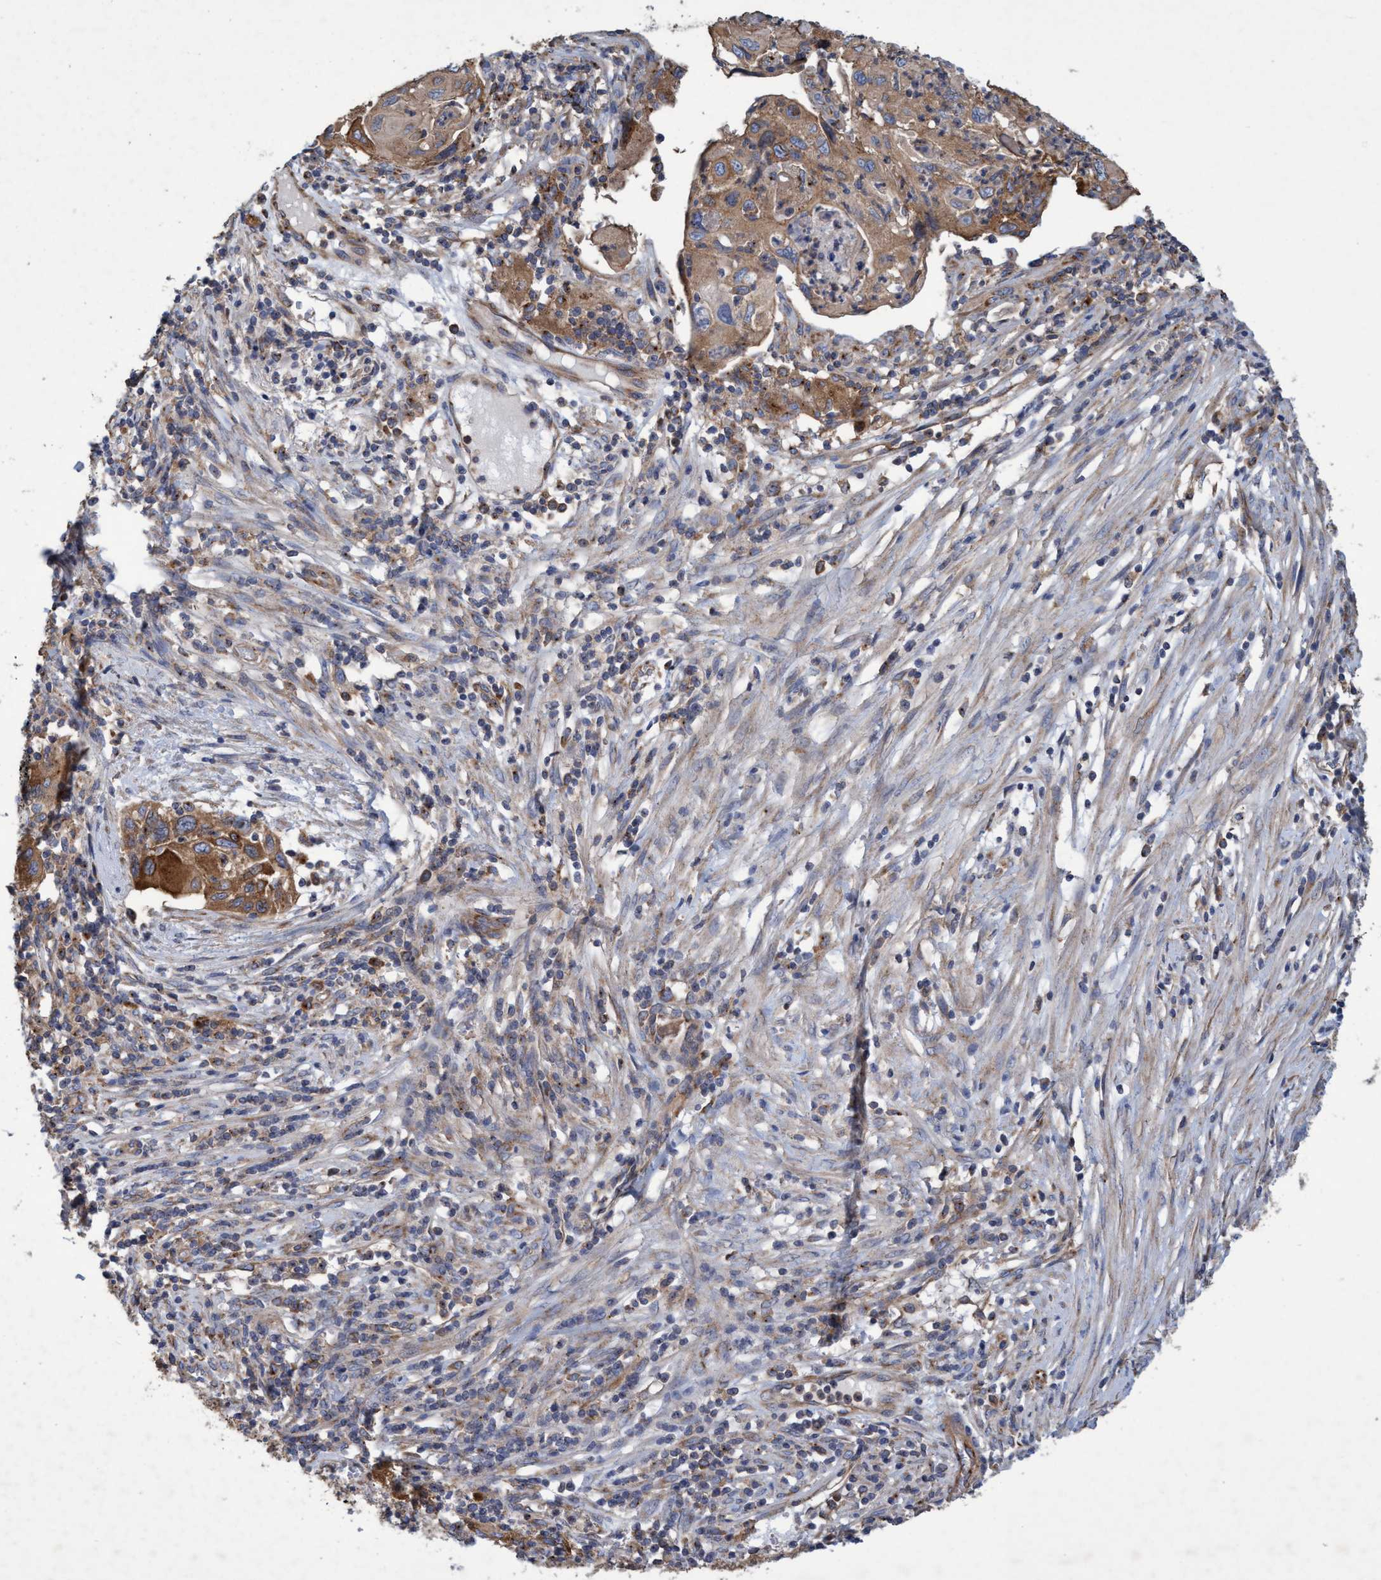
{"staining": {"intensity": "moderate", "quantity": ">75%", "location": "cytoplasmic/membranous"}, "tissue": "cervical cancer", "cell_type": "Tumor cells", "image_type": "cancer", "snomed": [{"axis": "morphology", "description": "Squamous cell carcinoma, NOS"}, {"axis": "topography", "description": "Cervix"}], "caption": "Brown immunohistochemical staining in squamous cell carcinoma (cervical) displays moderate cytoplasmic/membranous expression in about >75% of tumor cells.", "gene": "BICD2", "patient": {"sex": "female", "age": 70}}